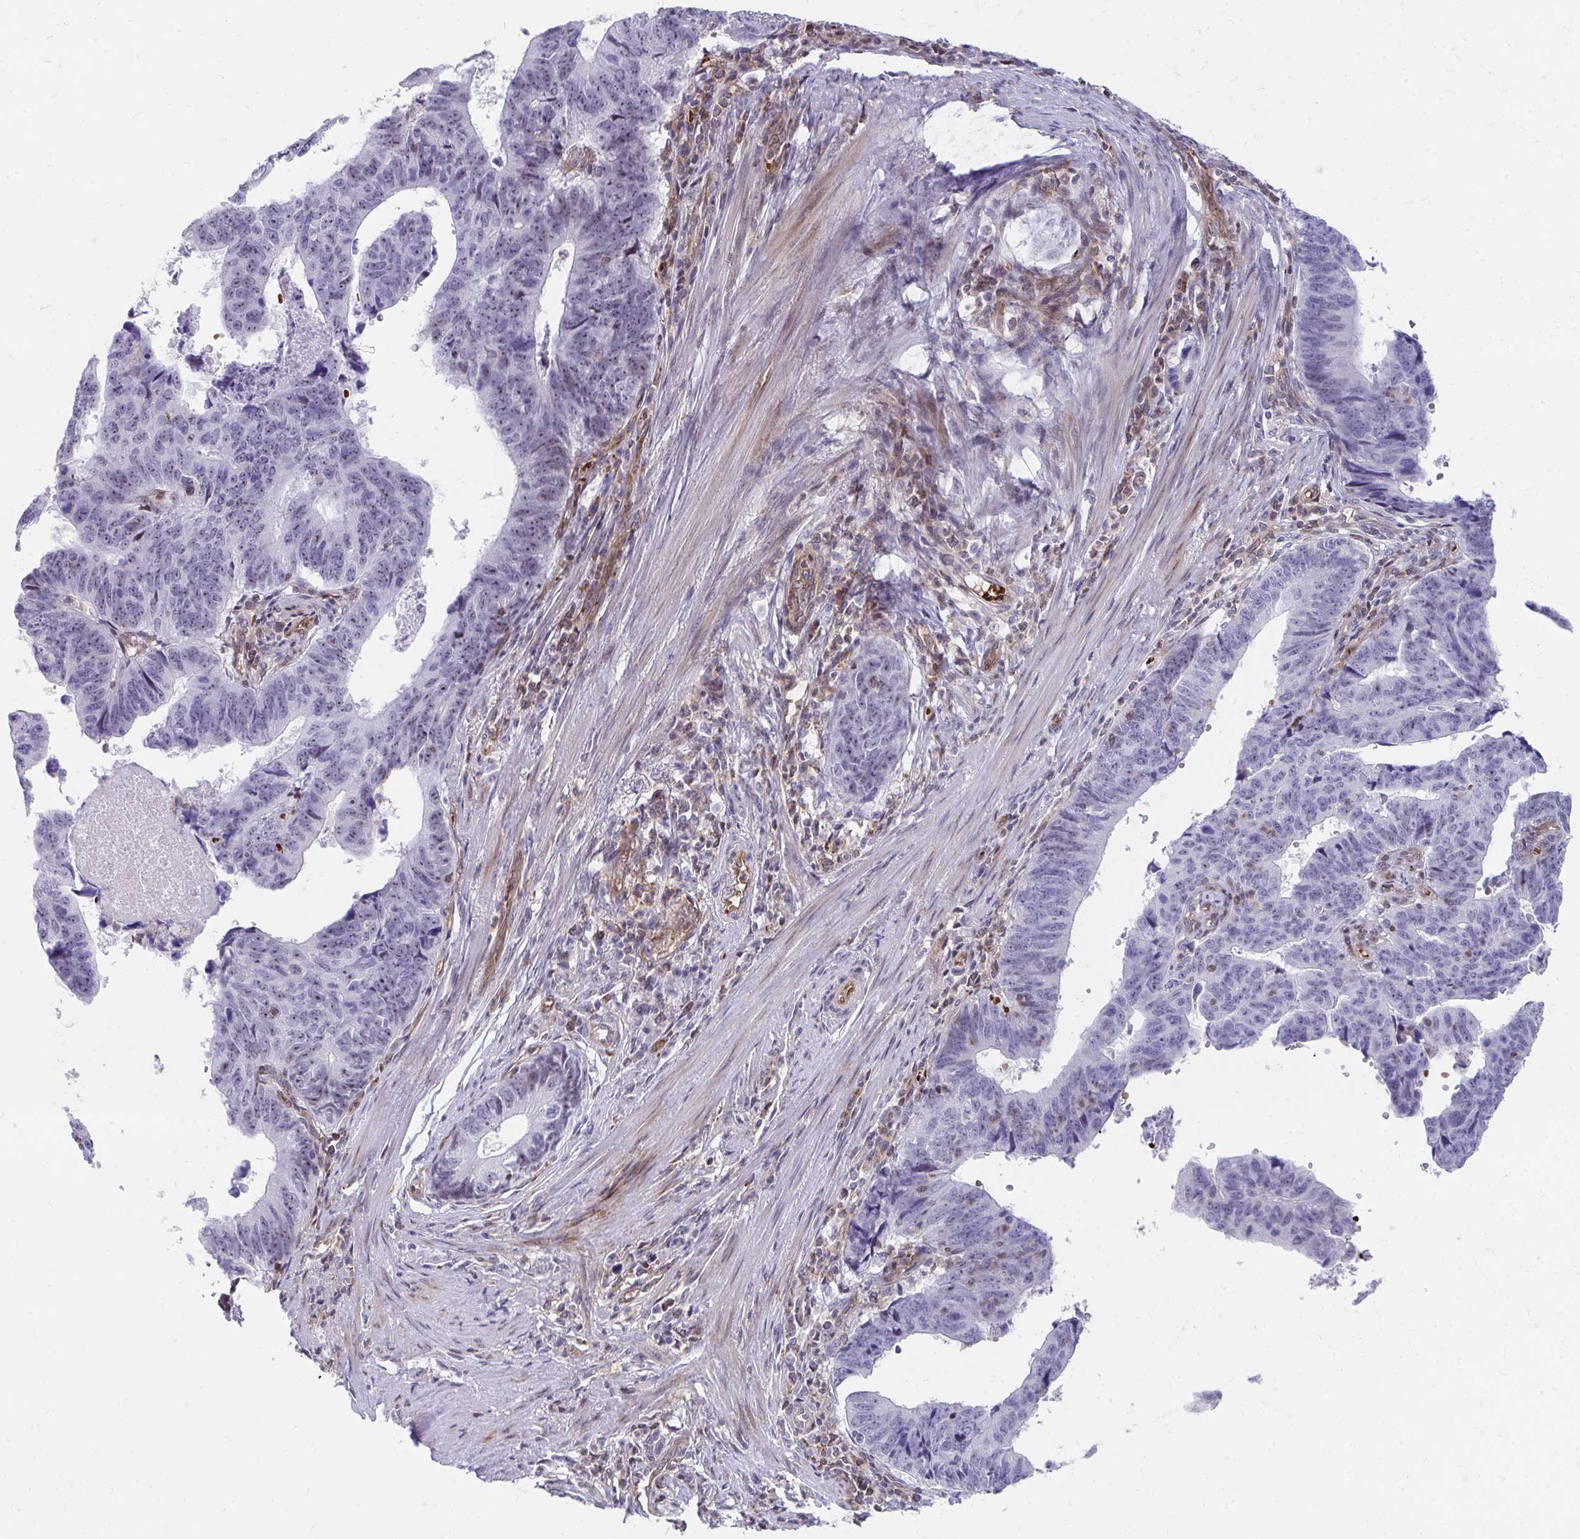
{"staining": {"intensity": "weak", "quantity": "<25%", "location": "nuclear"}, "tissue": "stomach cancer", "cell_type": "Tumor cells", "image_type": "cancer", "snomed": [{"axis": "morphology", "description": "Adenocarcinoma, NOS"}, {"axis": "topography", "description": "Stomach"}], "caption": "Immunohistochemical staining of human stomach cancer (adenocarcinoma) displays no significant positivity in tumor cells.", "gene": "FOXN3", "patient": {"sex": "male", "age": 59}}